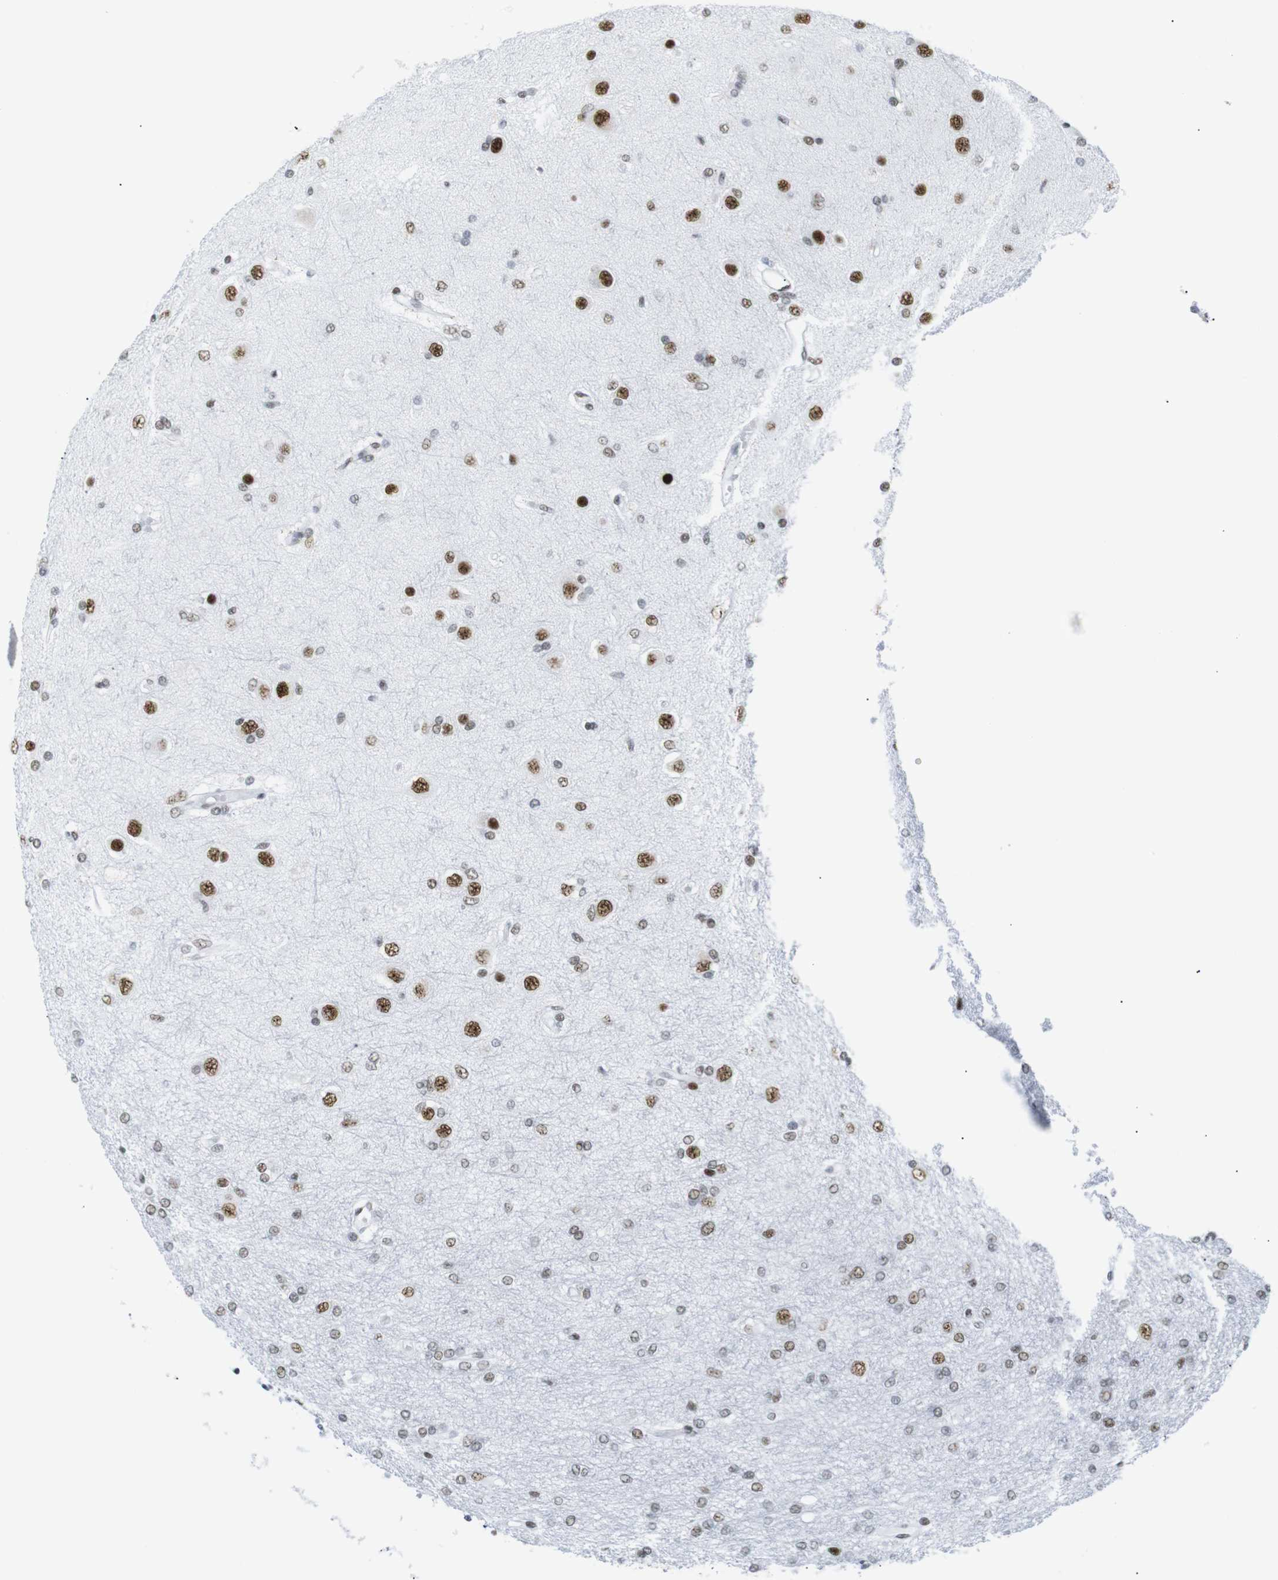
{"staining": {"intensity": "strong", "quantity": "<25%", "location": "nuclear"}, "tissue": "glioma", "cell_type": "Tumor cells", "image_type": "cancer", "snomed": [{"axis": "morphology", "description": "Glioma, malignant, High grade"}, {"axis": "topography", "description": "Brain"}], "caption": "Tumor cells display strong nuclear positivity in approximately <25% of cells in glioma.", "gene": "TRA2B", "patient": {"sex": "female", "age": 59}}